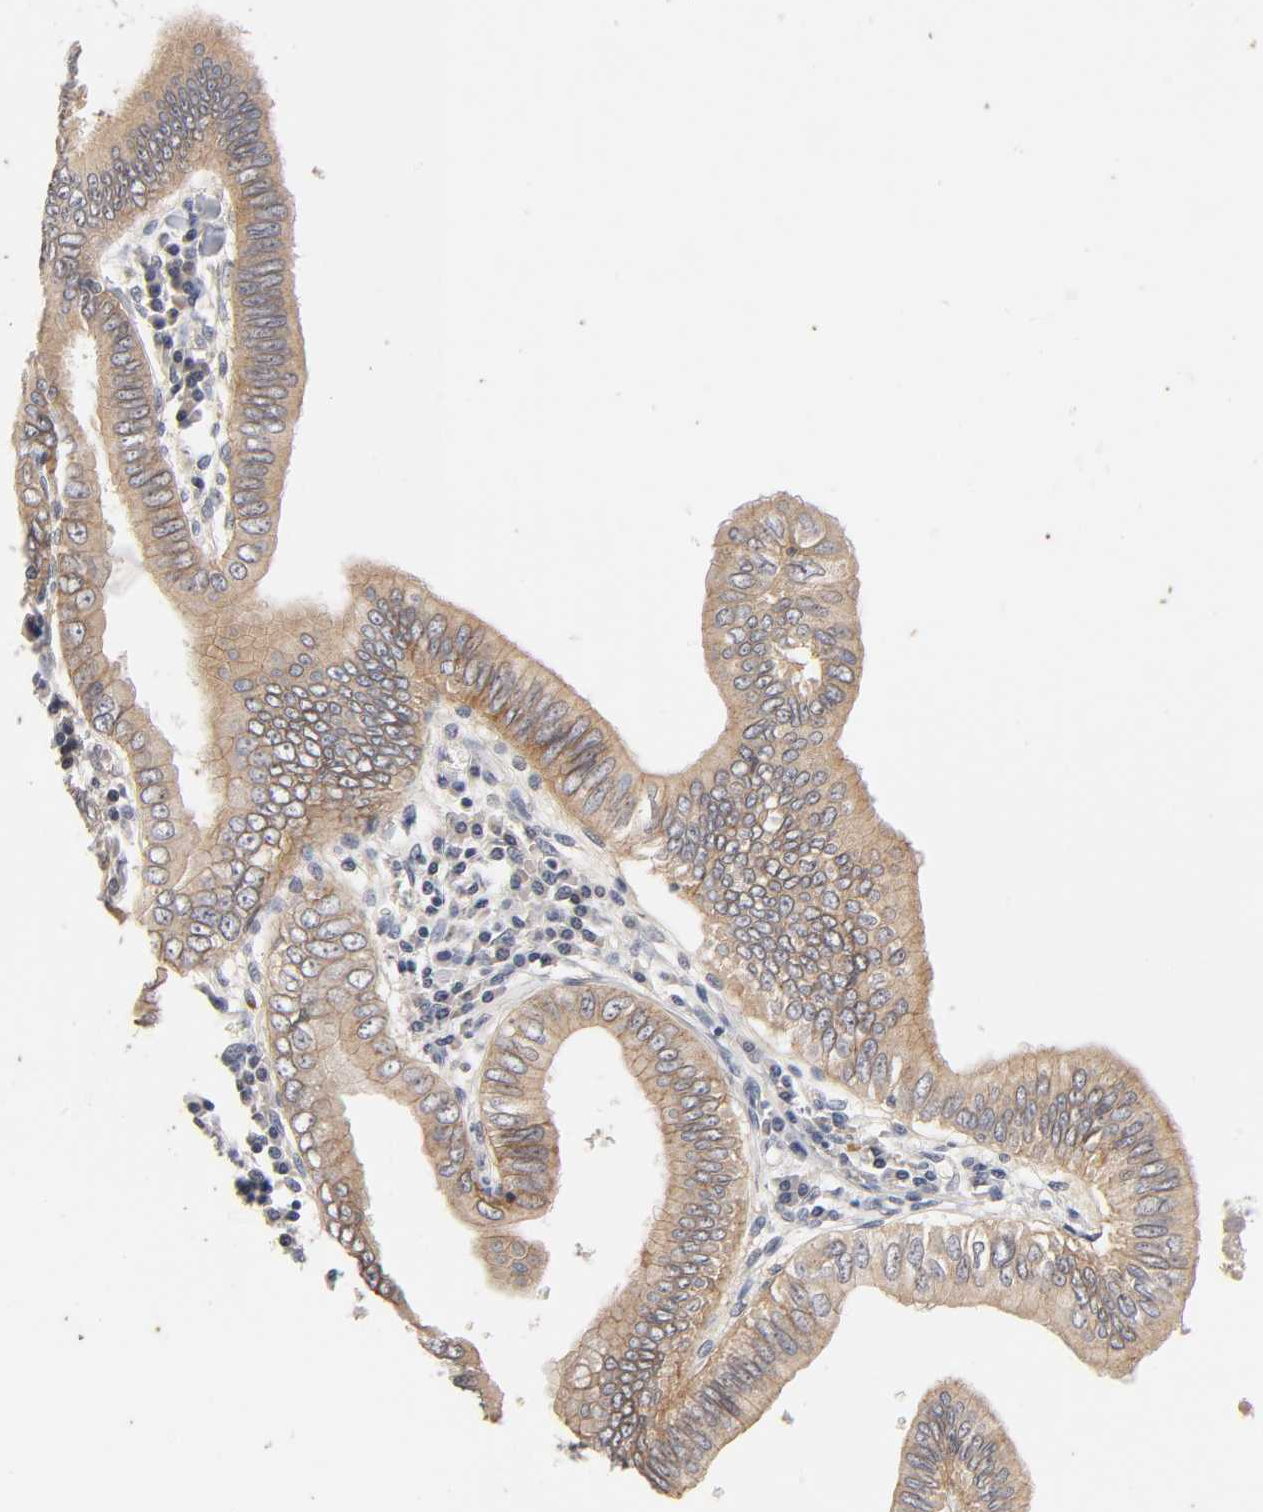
{"staining": {"intensity": "weak", "quantity": ">75%", "location": "cytoplasmic/membranous"}, "tissue": "pancreatic cancer", "cell_type": "Tumor cells", "image_type": "cancer", "snomed": [{"axis": "morphology", "description": "Normal tissue, NOS"}, {"axis": "topography", "description": "Lymph node"}], "caption": "Immunohistochemistry (IHC) (DAB (3,3'-diaminobenzidine)) staining of pancreatic cancer demonstrates weak cytoplasmic/membranous protein expression in about >75% of tumor cells. (DAB IHC with brightfield microscopy, high magnification).", "gene": "CXADR", "patient": {"sex": "male", "age": 50}}